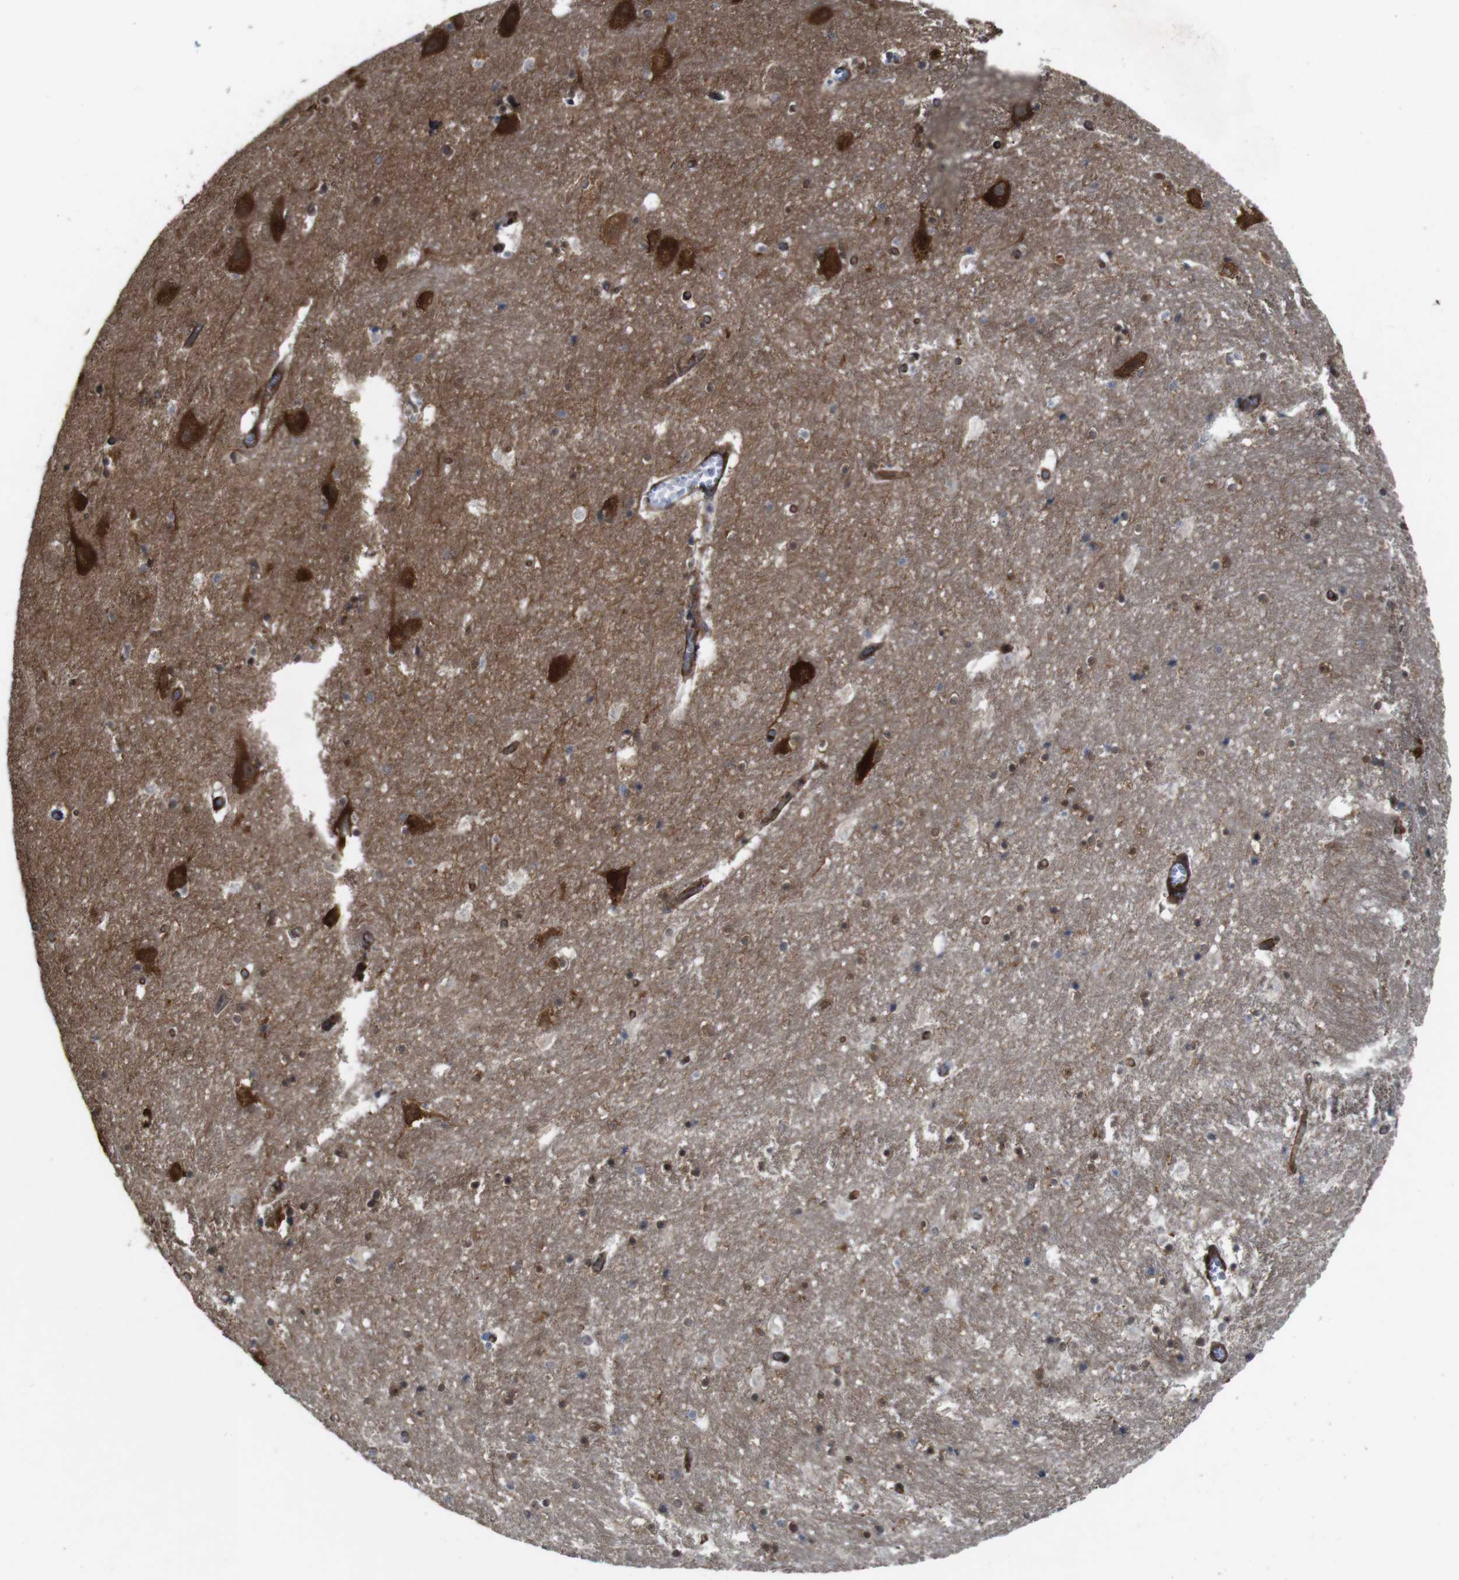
{"staining": {"intensity": "moderate", "quantity": "25%-75%", "location": "cytoplasmic/membranous,nuclear"}, "tissue": "hippocampus", "cell_type": "Glial cells", "image_type": "normal", "snomed": [{"axis": "morphology", "description": "Normal tissue, NOS"}, {"axis": "topography", "description": "Hippocampus"}], "caption": "High-power microscopy captured an IHC photomicrograph of normal hippocampus, revealing moderate cytoplasmic/membranous,nuclear positivity in approximately 25%-75% of glial cells.", "gene": "PTGER4", "patient": {"sex": "male", "age": 45}}